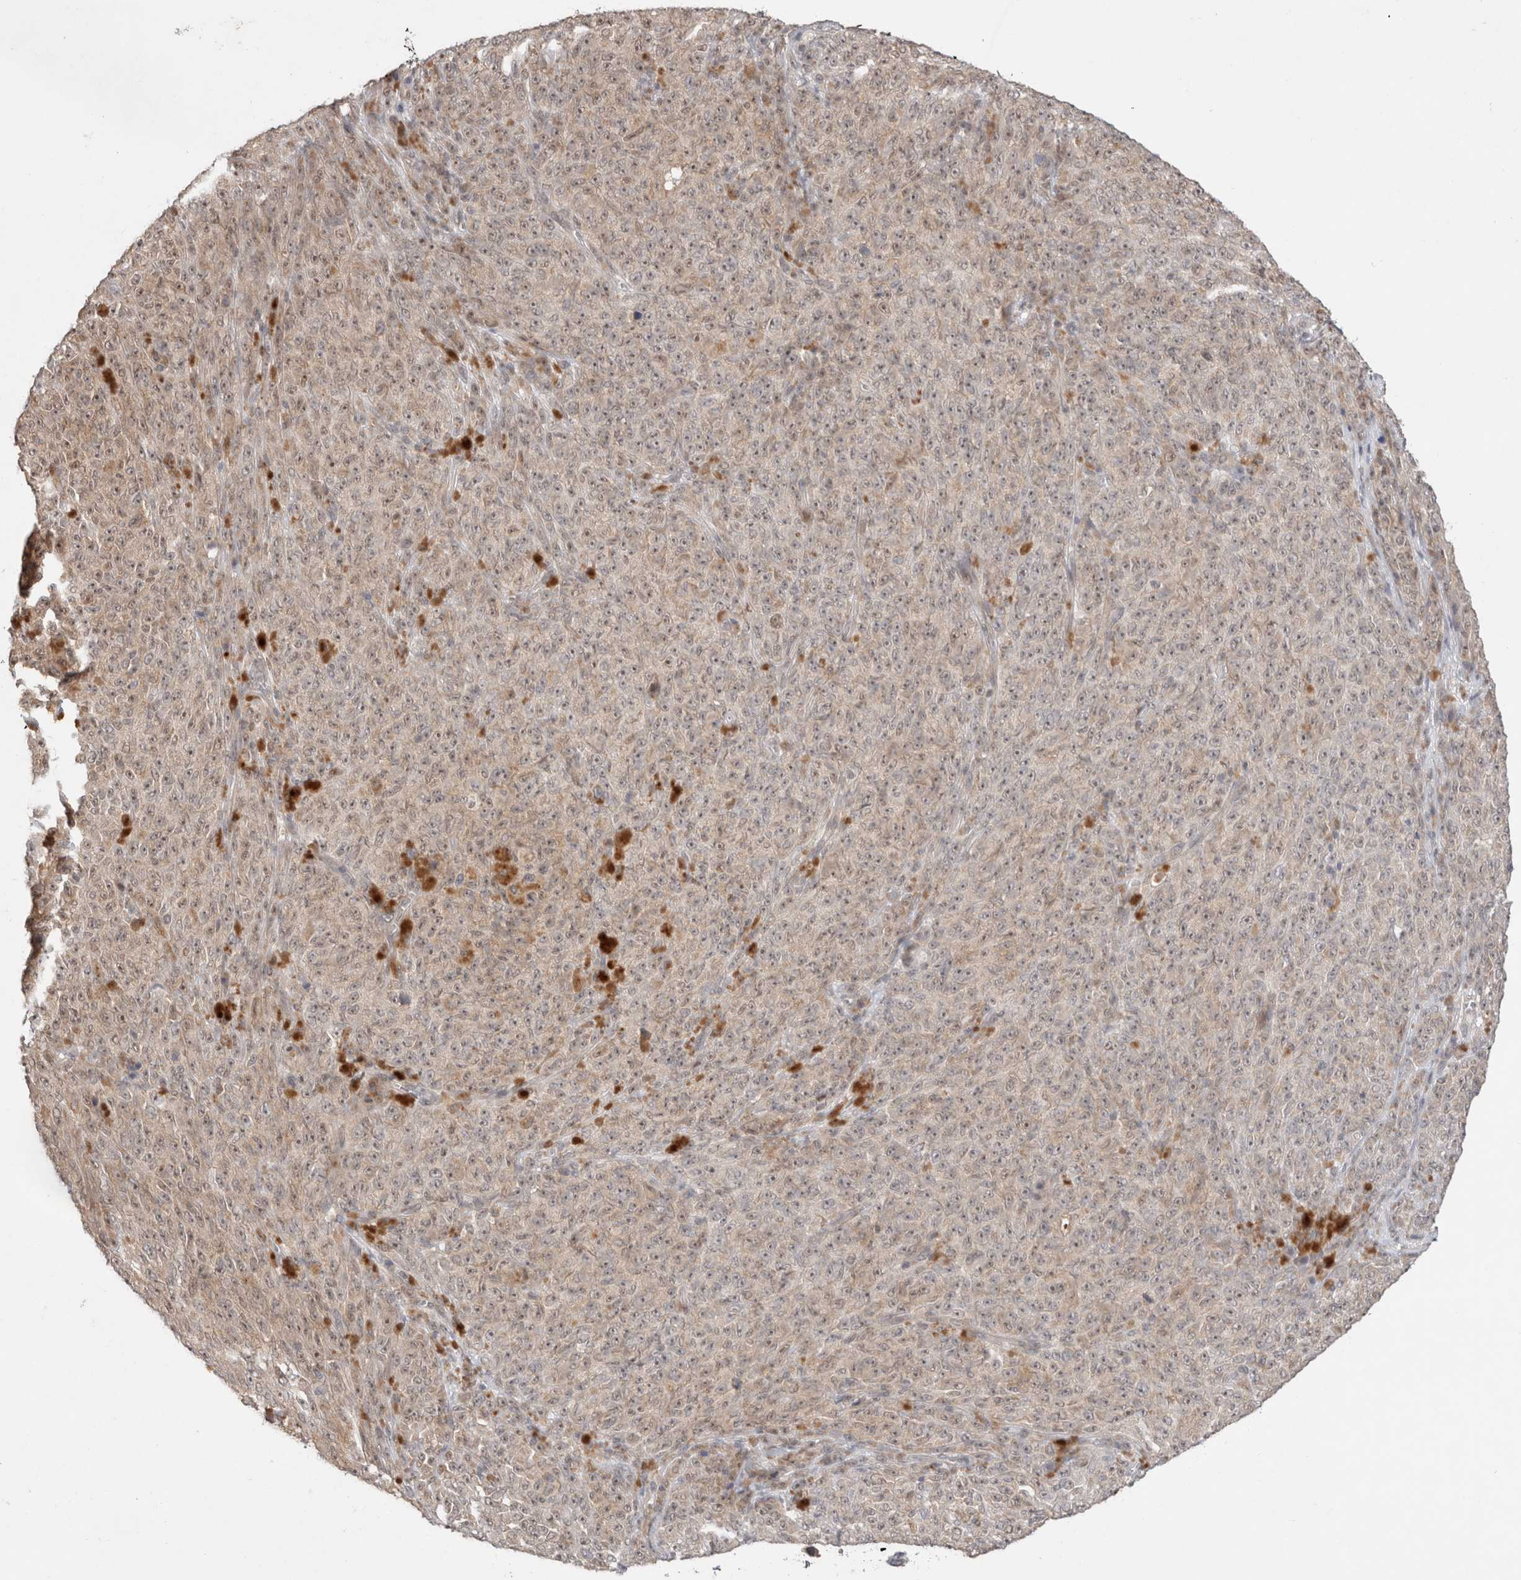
{"staining": {"intensity": "weak", "quantity": ">75%", "location": "cytoplasmic/membranous,nuclear"}, "tissue": "melanoma", "cell_type": "Tumor cells", "image_type": "cancer", "snomed": [{"axis": "morphology", "description": "Malignant melanoma, NOS"}, {"axis": "topography", "description": "Skin"}], "caption": "Tumor cells show low levels of weak cytoplasmic/membranous and nuclear staining in about >75% of cells in human melanoma. Immunohistochemistry stains the protein in brown and the nuclei are stained blue.", "gene": "SYDE2", "patient": {"sex": "female", "age": 82}}